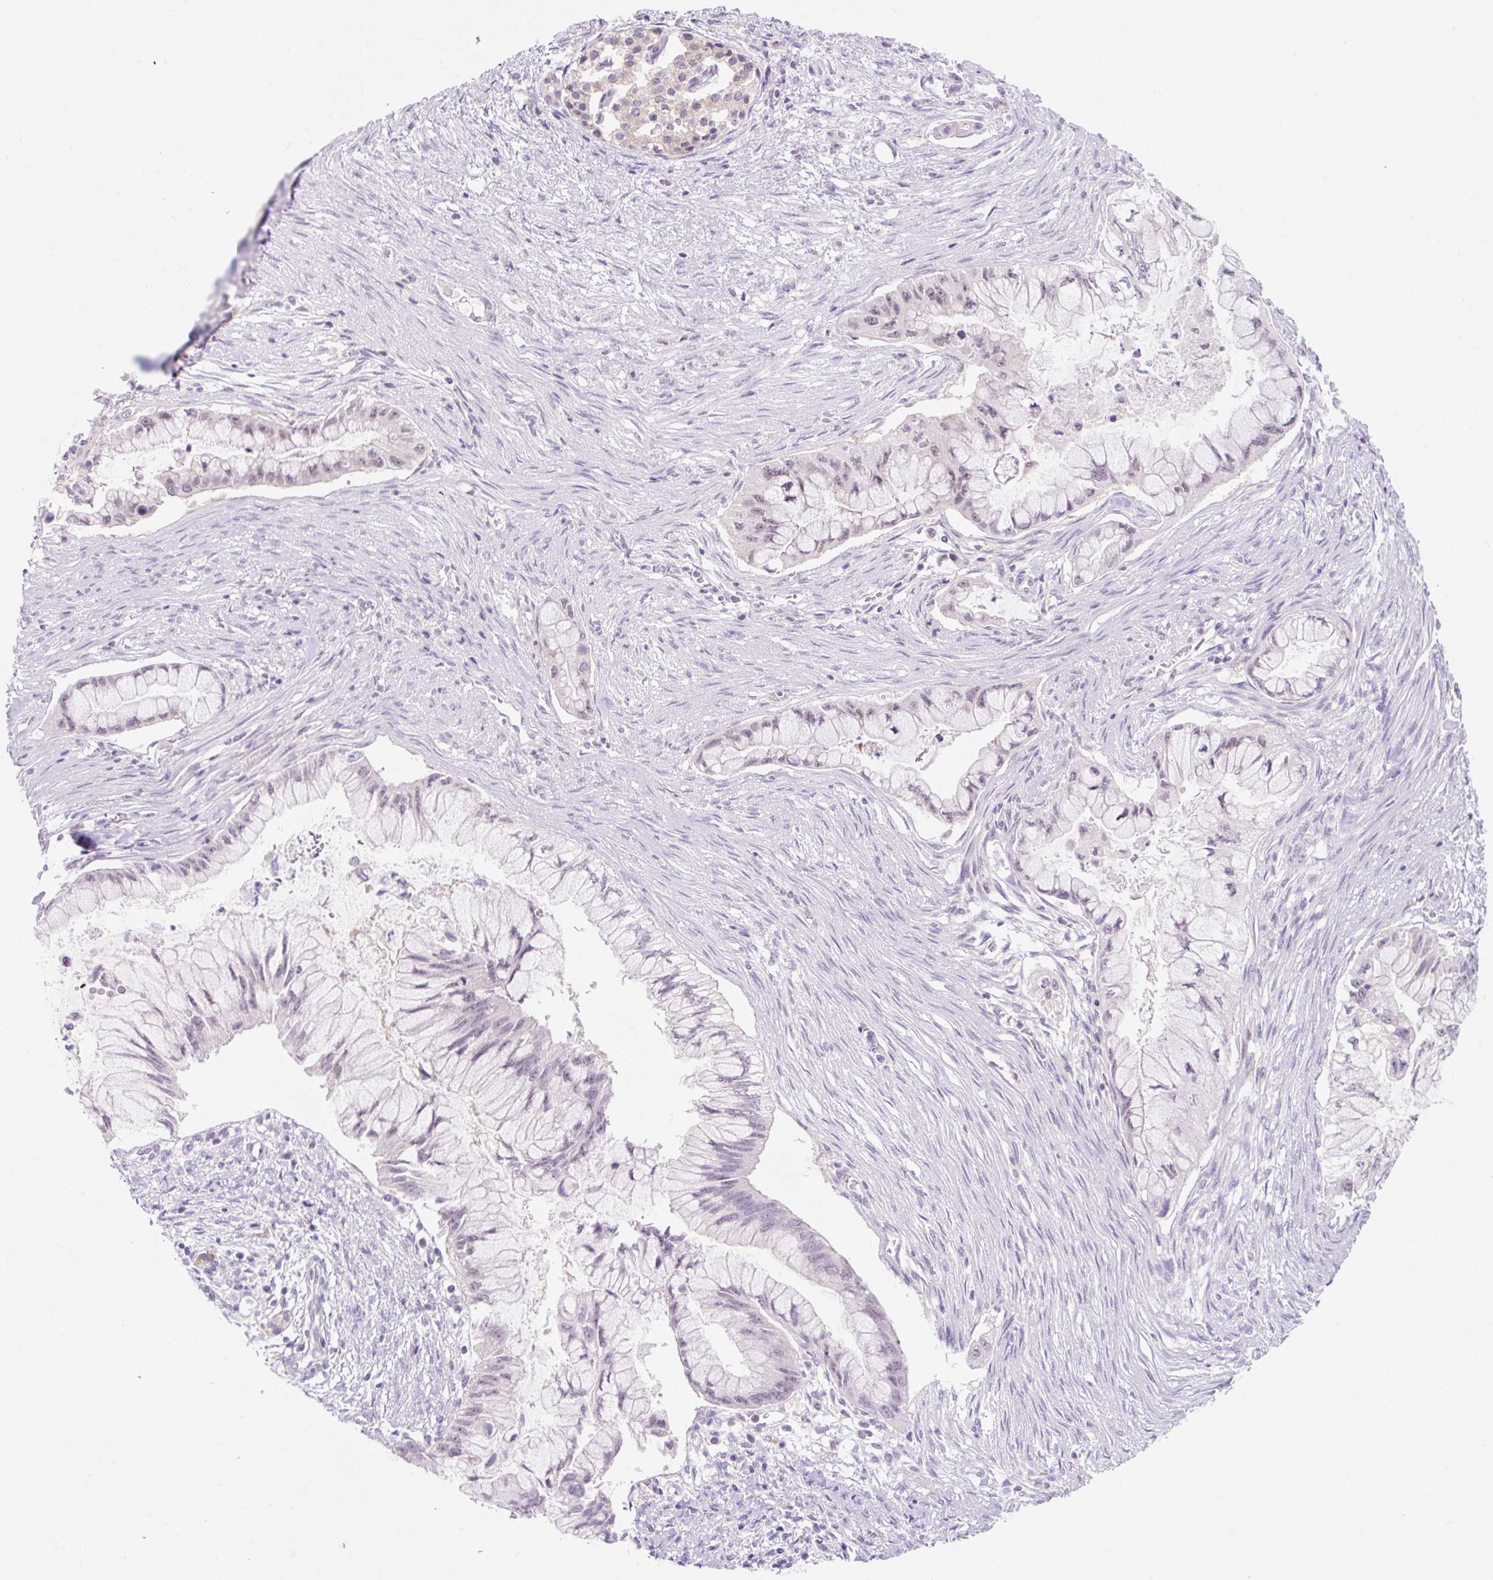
{"staining": {"intensity": "negative", "quantity": "none", "location": "none"}, "tissue": "pancreatic cancer", "cell_type": "Tumor cells", "image_type": "cancer", "snomed": [{"axis": "morphology", "description": "Adenocarcinoma, NOS"}, {"axis": "topography", "description": "Pancreas"}], "caption": "Protein analysis of adenocarcinoma (pancreatic) shows no significant expression in tumor cells.", "gene": "ITPK1", "patient": {"sex": "male", "age": 48}}